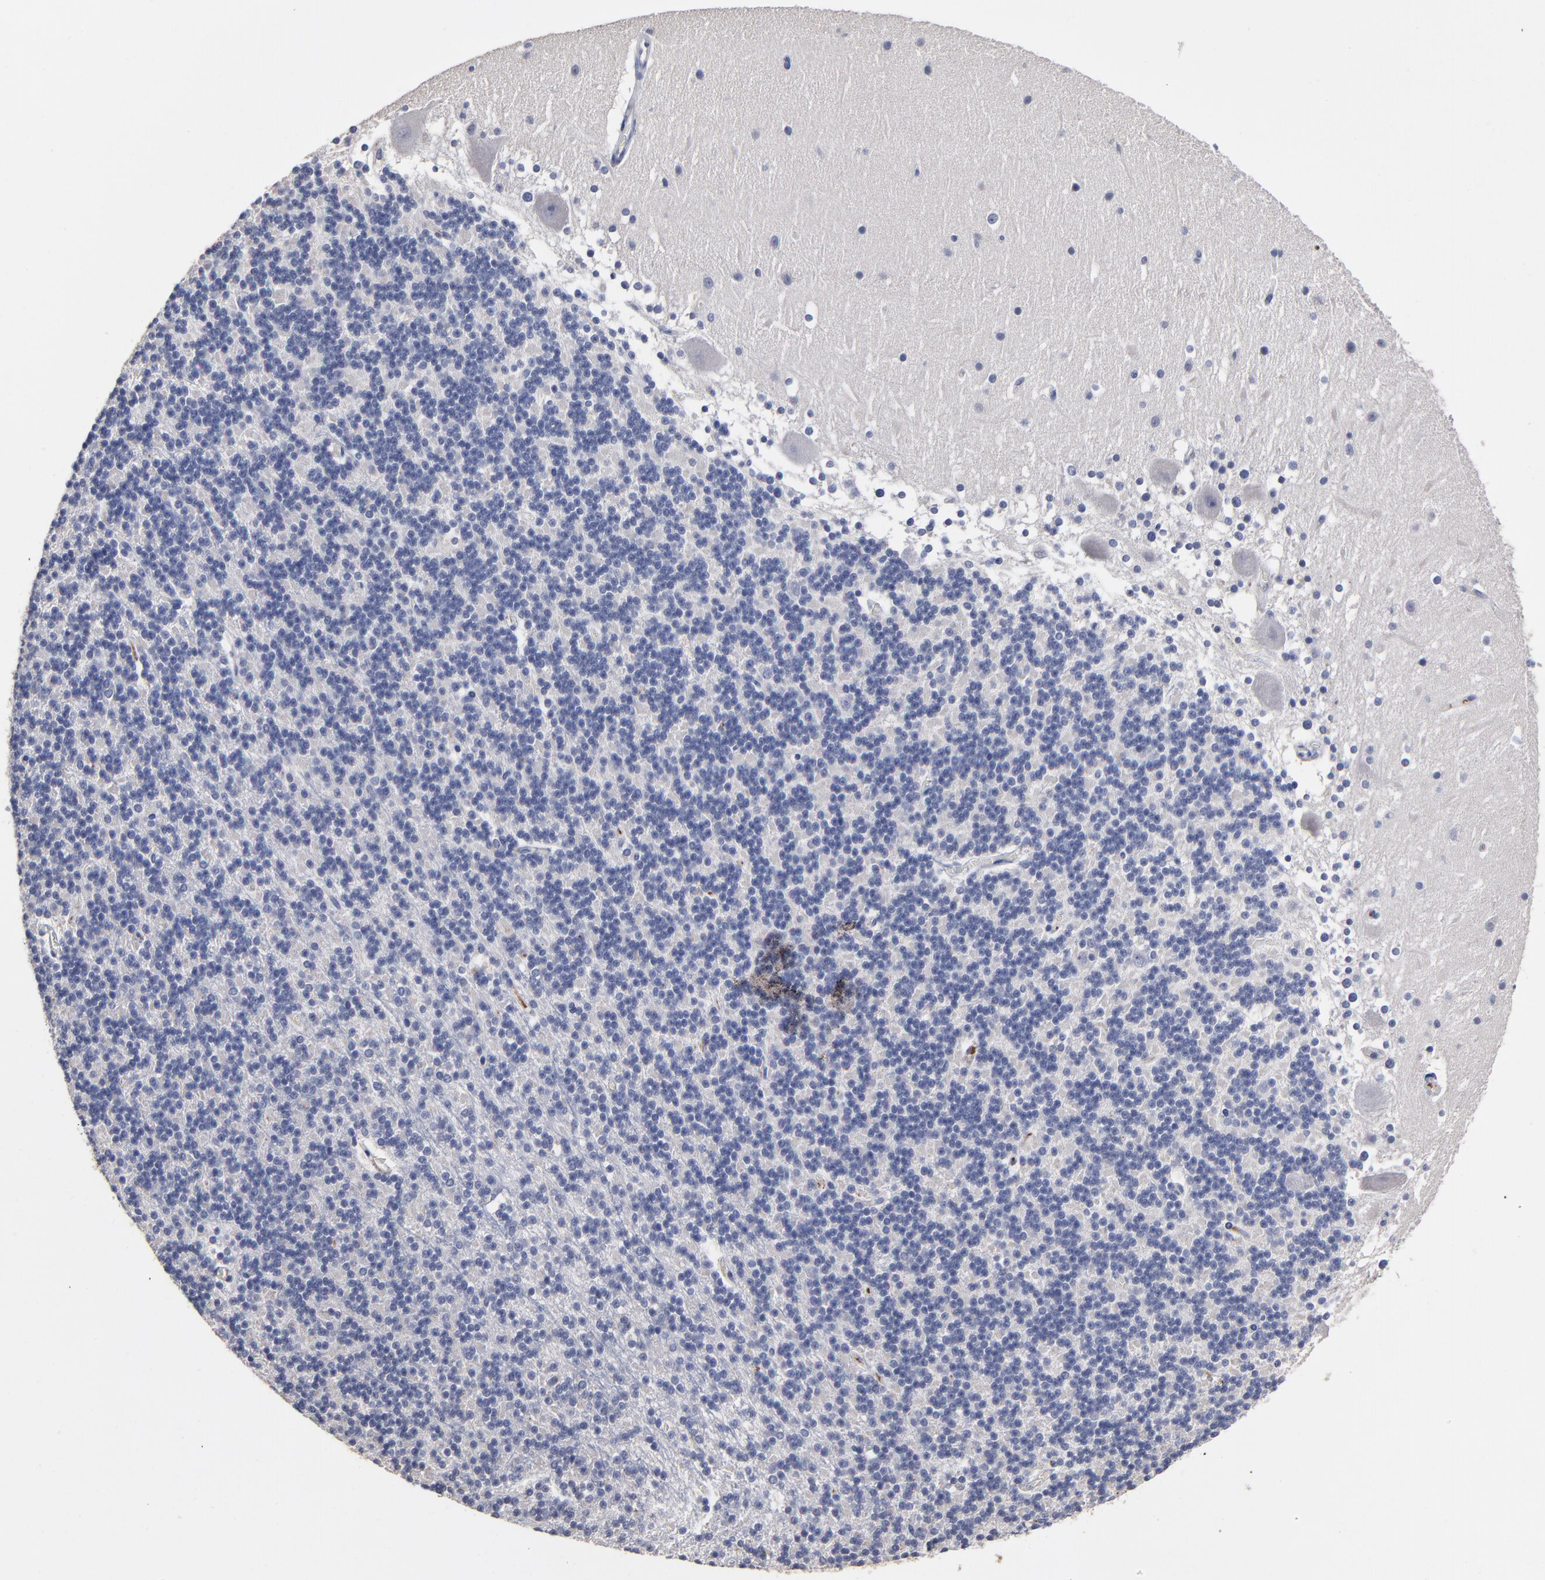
{"staining": {"intensity": "negative", "quantity": "none", "location": "none"}, "tissue": "cerebellum", "cell_type": "Cells in granular layer", "image_type": "normal", "snomed": [{"axis": "morphology", "description": "Normal tissue, NOS"}, {"axis": "topography", "description": "Cerebellum"}], "caption": "Cerebellum stained for a protein using immunohistochemistry (IHC) exhibits no positivity cells in granular layer.", "gene": "TRAT1", "patient": {"sex": "female", "age": 19}}